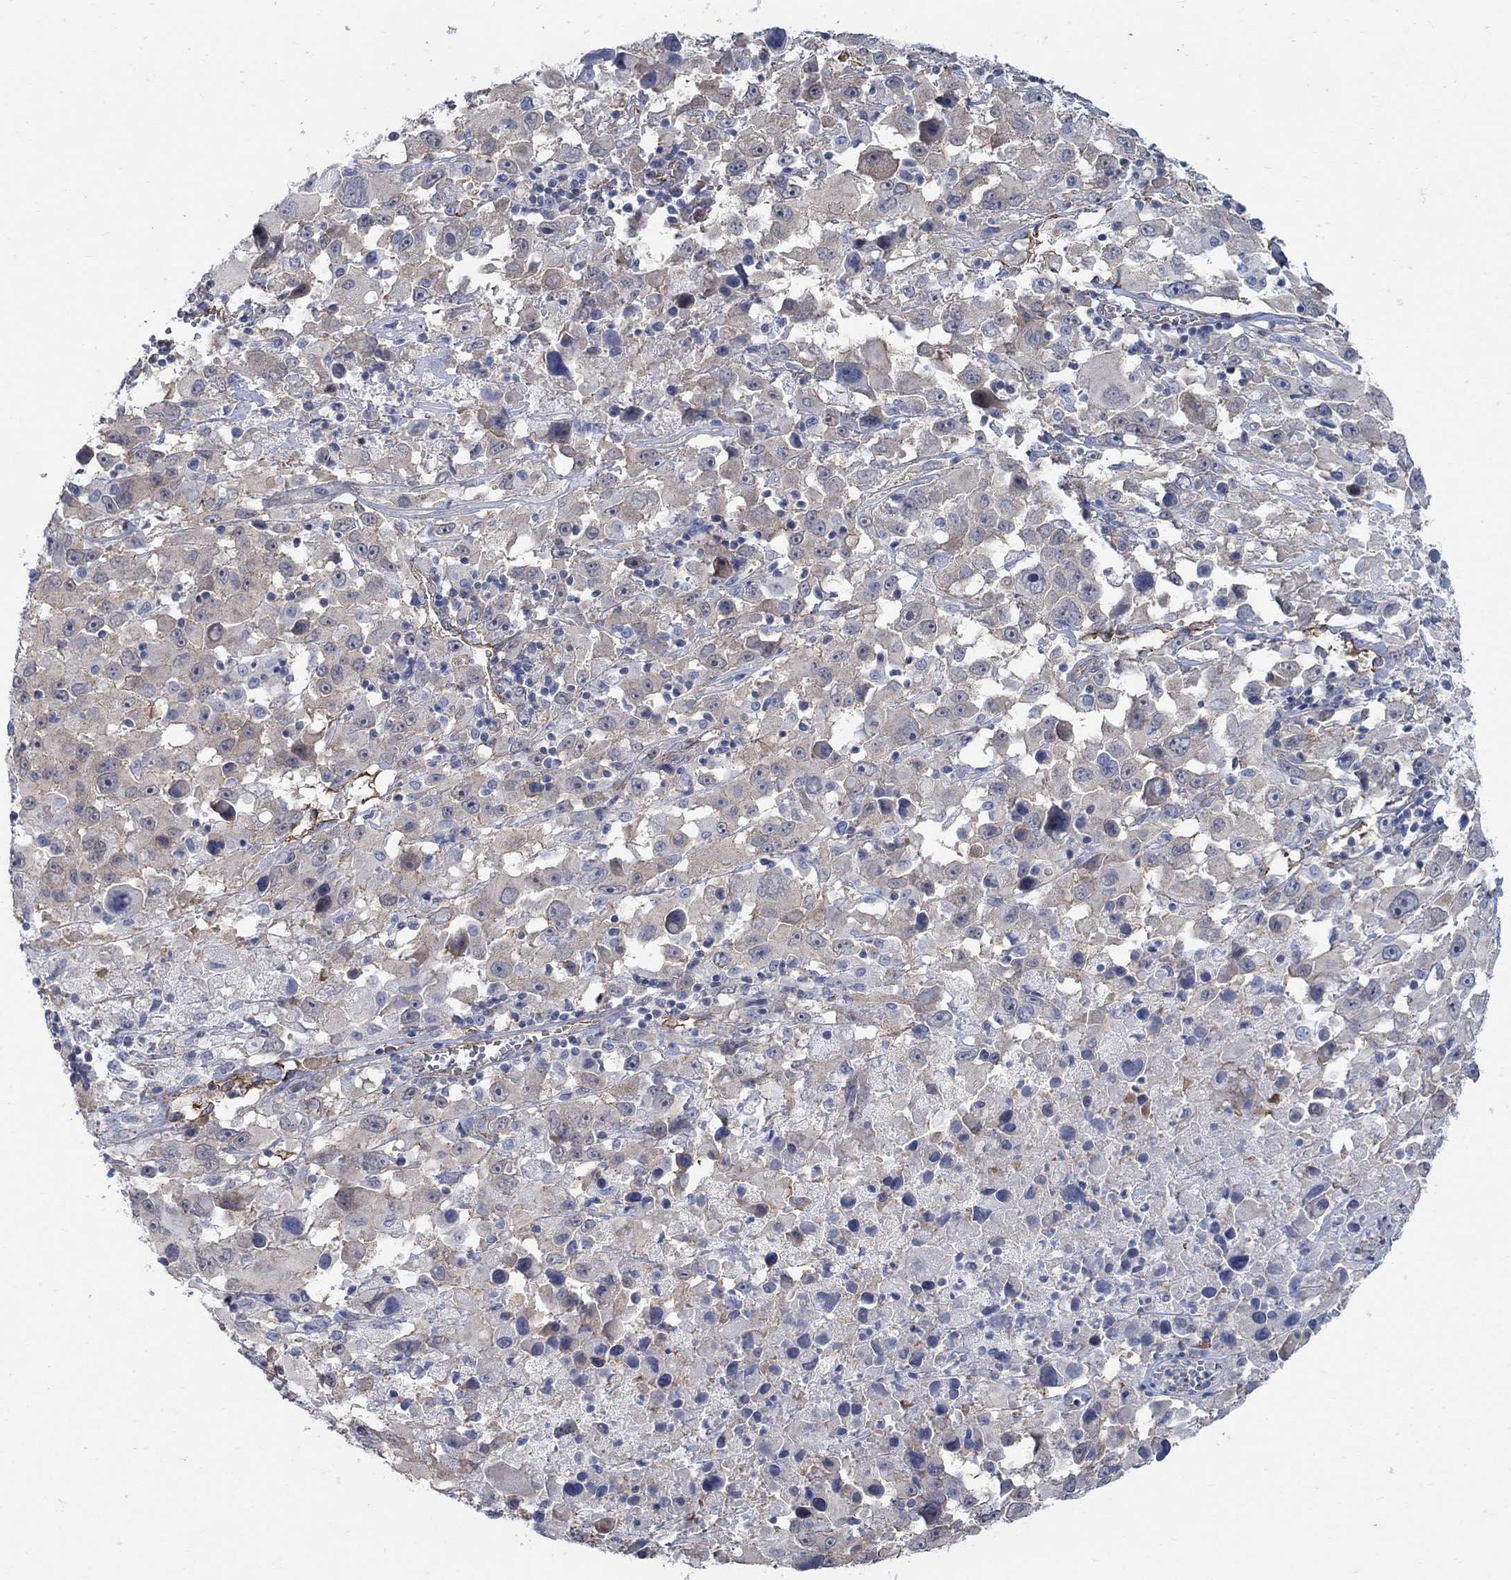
{"staining": {"intensity": "weak", "quantity": "25%-75%", "location": "cytoplasmic/membranous"}, "tissue": "melanoma", "cell_type": "Tumor cells", "image_type": "cancer", "snomed": [{"axis": "morphology", "description": "Malignant melanoma, Metastatic site"}, {"axis": "topography", "description": "Lymph node"}], "caption": "Protein analysis of melanoma tissue shows weak cytoplasmic/membranous staining in approximately 25%-75% of tumor cells.", "gene": "TMEM198", "patient": {"sex": "male", "age": 50}}